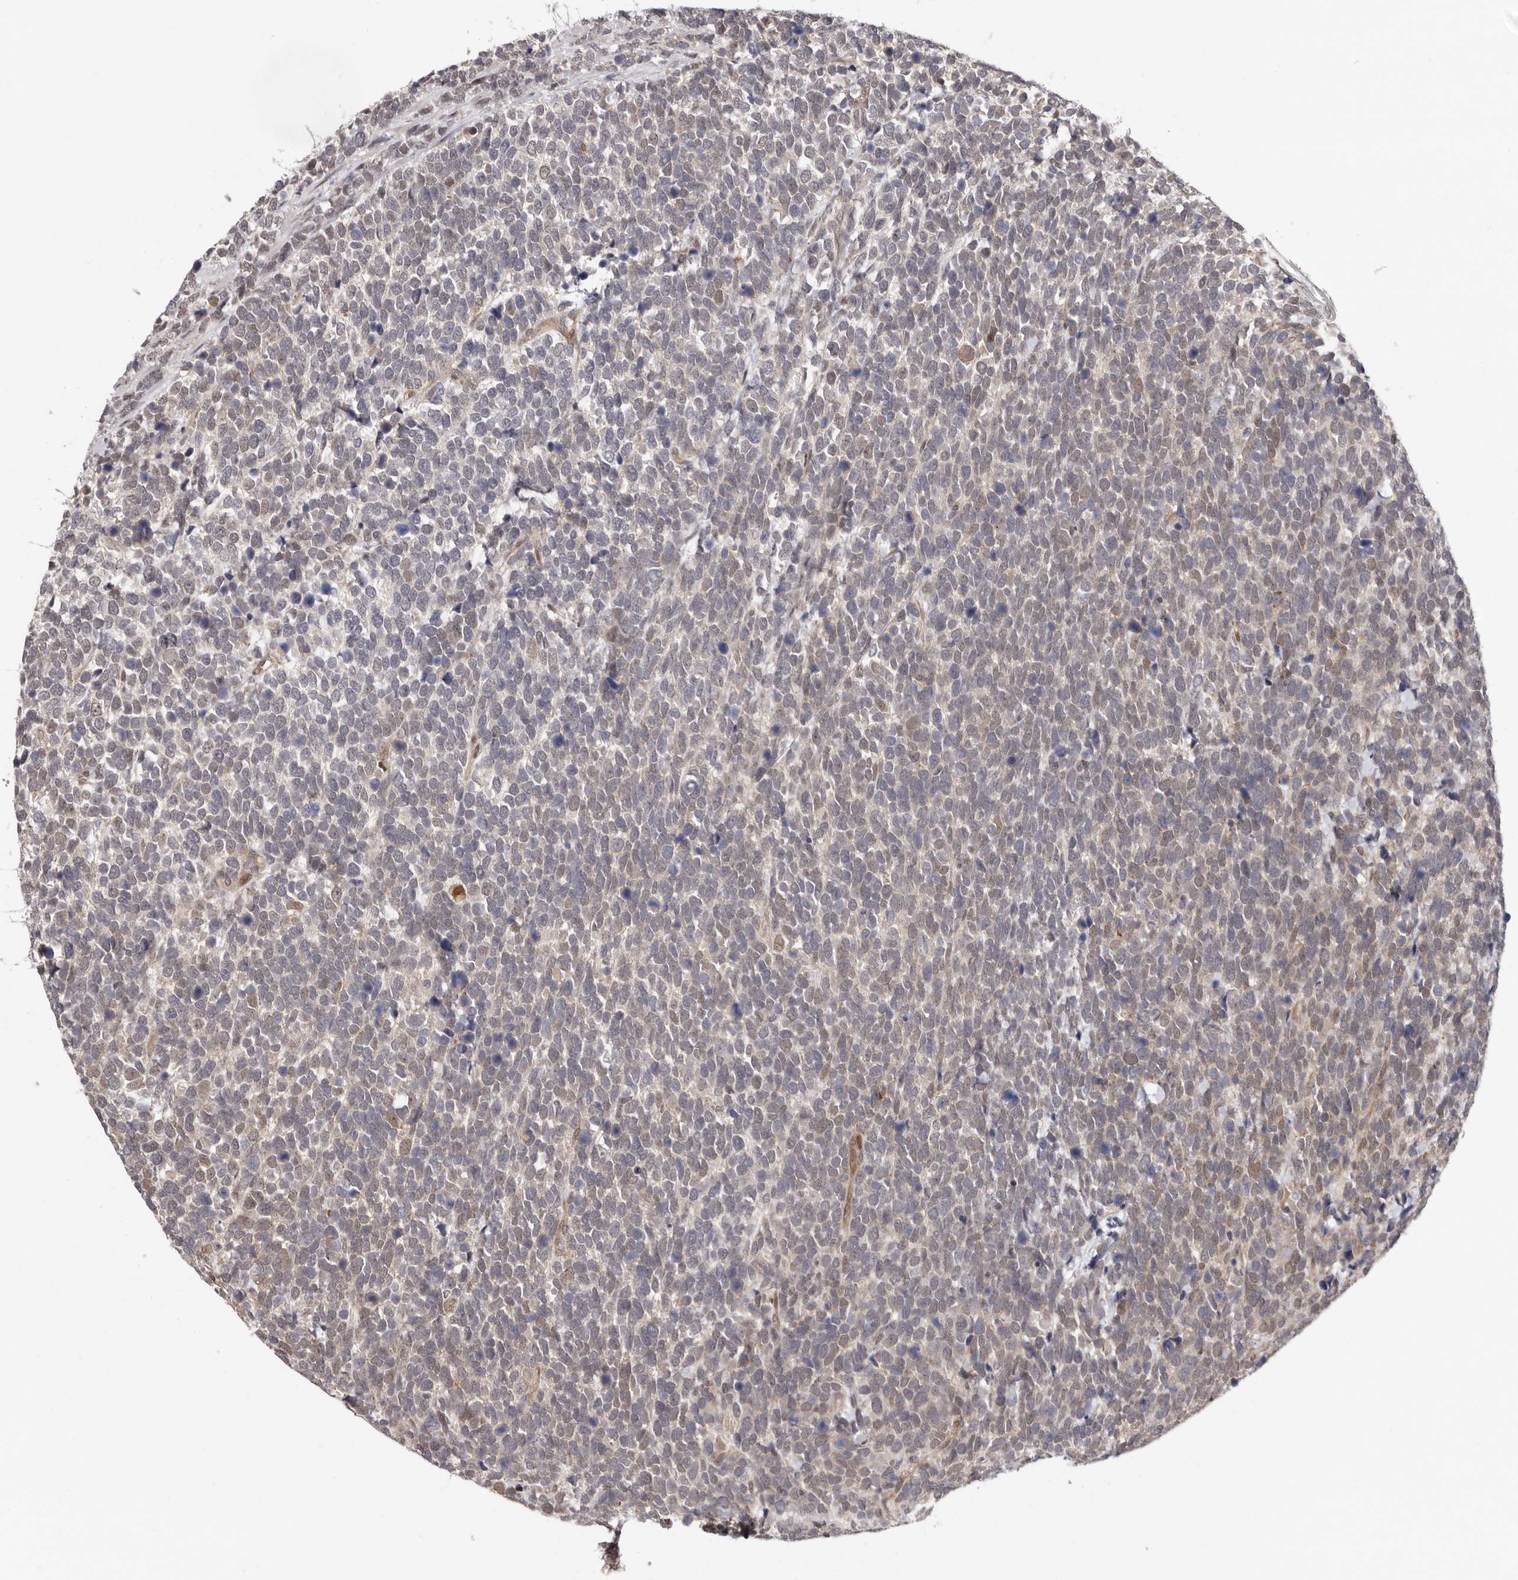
{"staining": {"intensity": "weak", "quantity": "25%-75%", "location": "cytoplasmic/membranous,nuclear"}, "tissue": "urothelial cancer", "cell_type": "Tumor cells", "image_type": "cancer", "snomed": [{"axis": "morphology", "description": "Urothelial carcinoma, High grade"}, {"axis": "topography", "description": "Urinary bladder"}], "caption": "Urothelial carcinoma (high-grade) was stained to show a protein in brown. There is low levels of weak cytoplasmic/membranous and nuclear expression in approximately 25%-75% of tumor cells.", "gene": "GLRX3", "patient": {"sex": "female", "age": 82}}